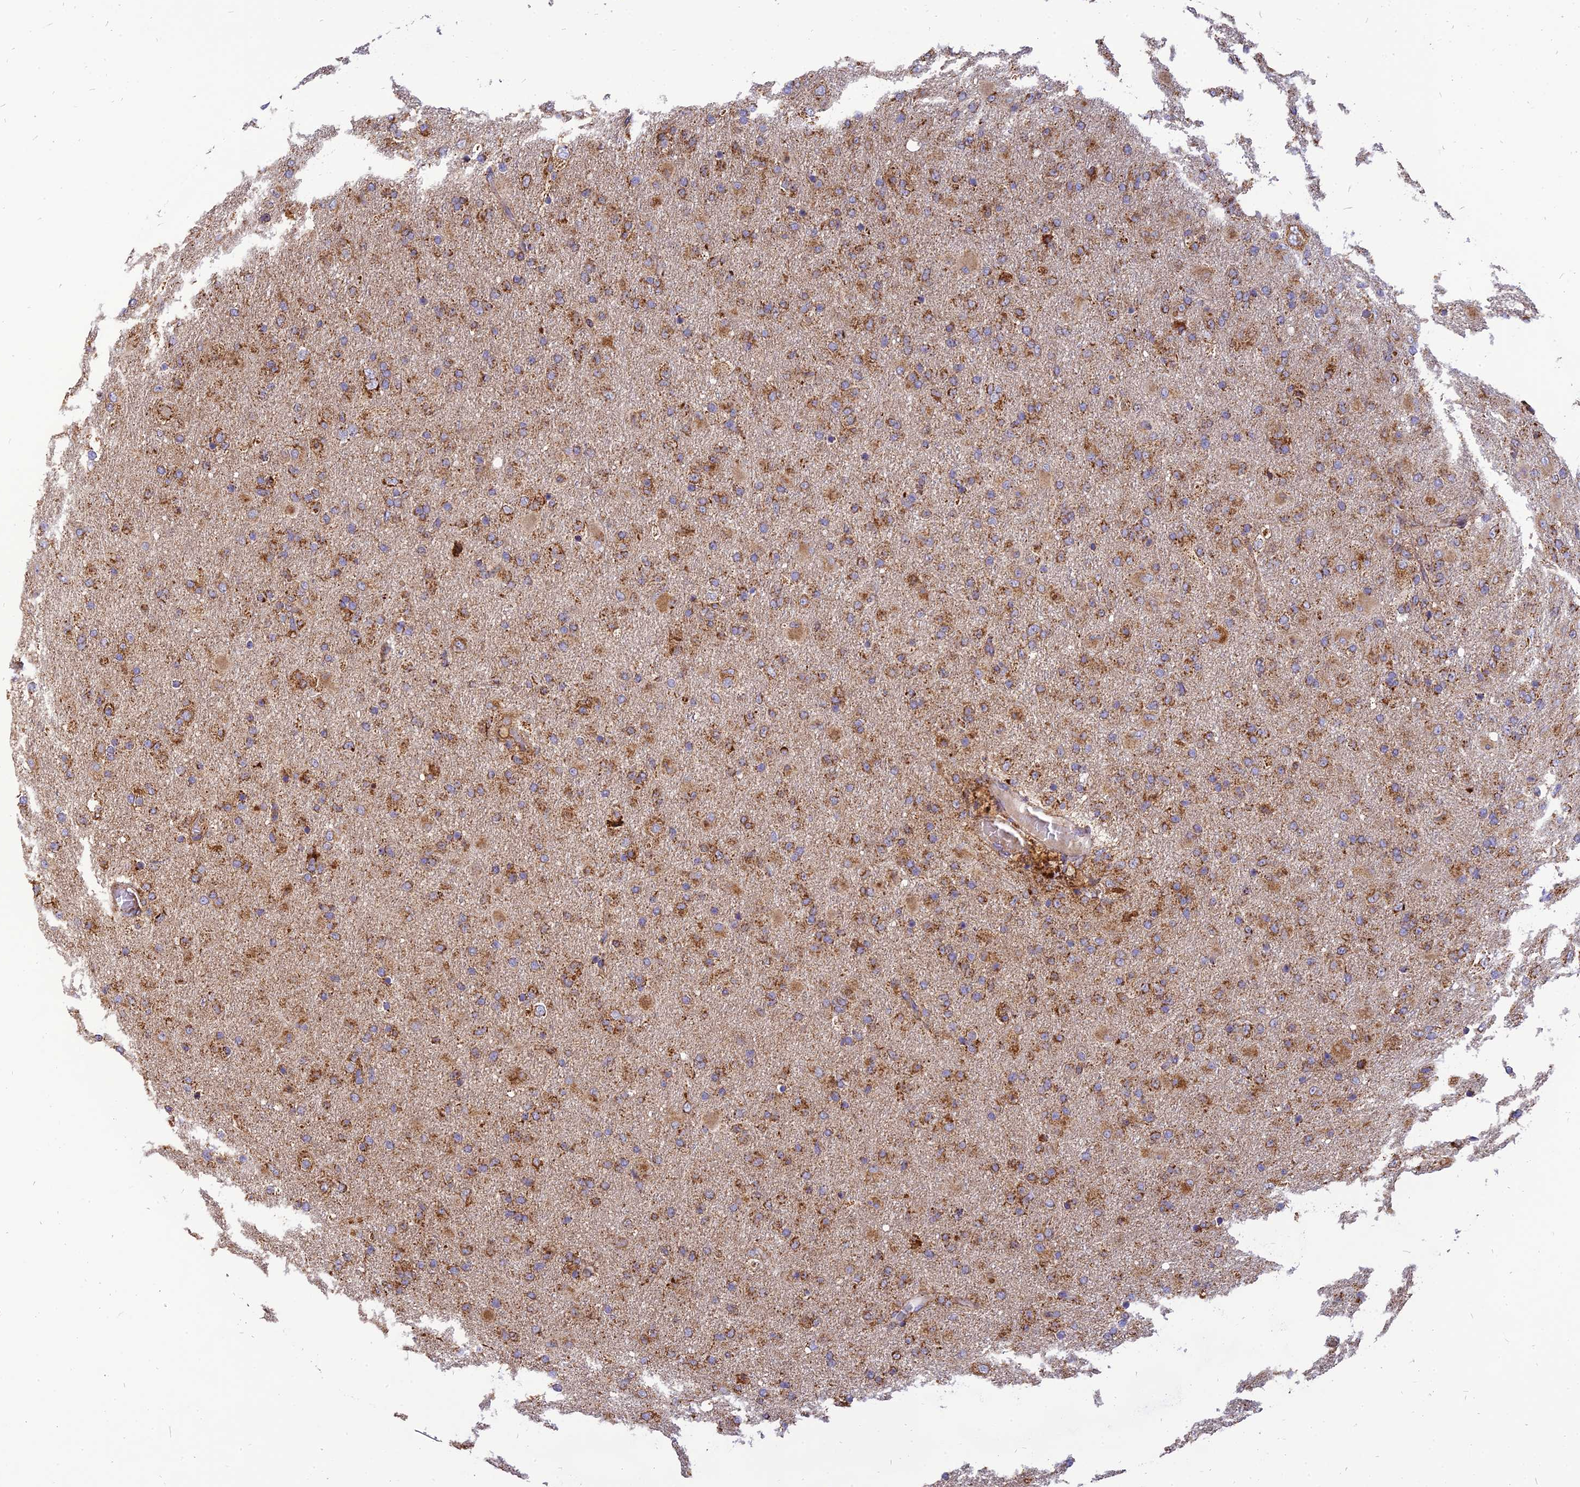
{"staining": {"intensity": "moderate", "quantity": ">75%", "location": "cytoplasmic/membranous"}, "tissue": "glioma", "cell_type": "Tumor cells", "image_type": "cancer", "snomed": [{"axis": "morphology", "description": "Glioma, malignant, Low grade"}, {"axis": "topography", "description": "Brain"}], "caption": "Moderate cytoplasmic/membranous positivity for a protein is present in approximately >75% of tumor cells of glioma using immunohistochemistry.", "gene": "THUMPD2", "patient": {"sex": "male", "age": 65}}